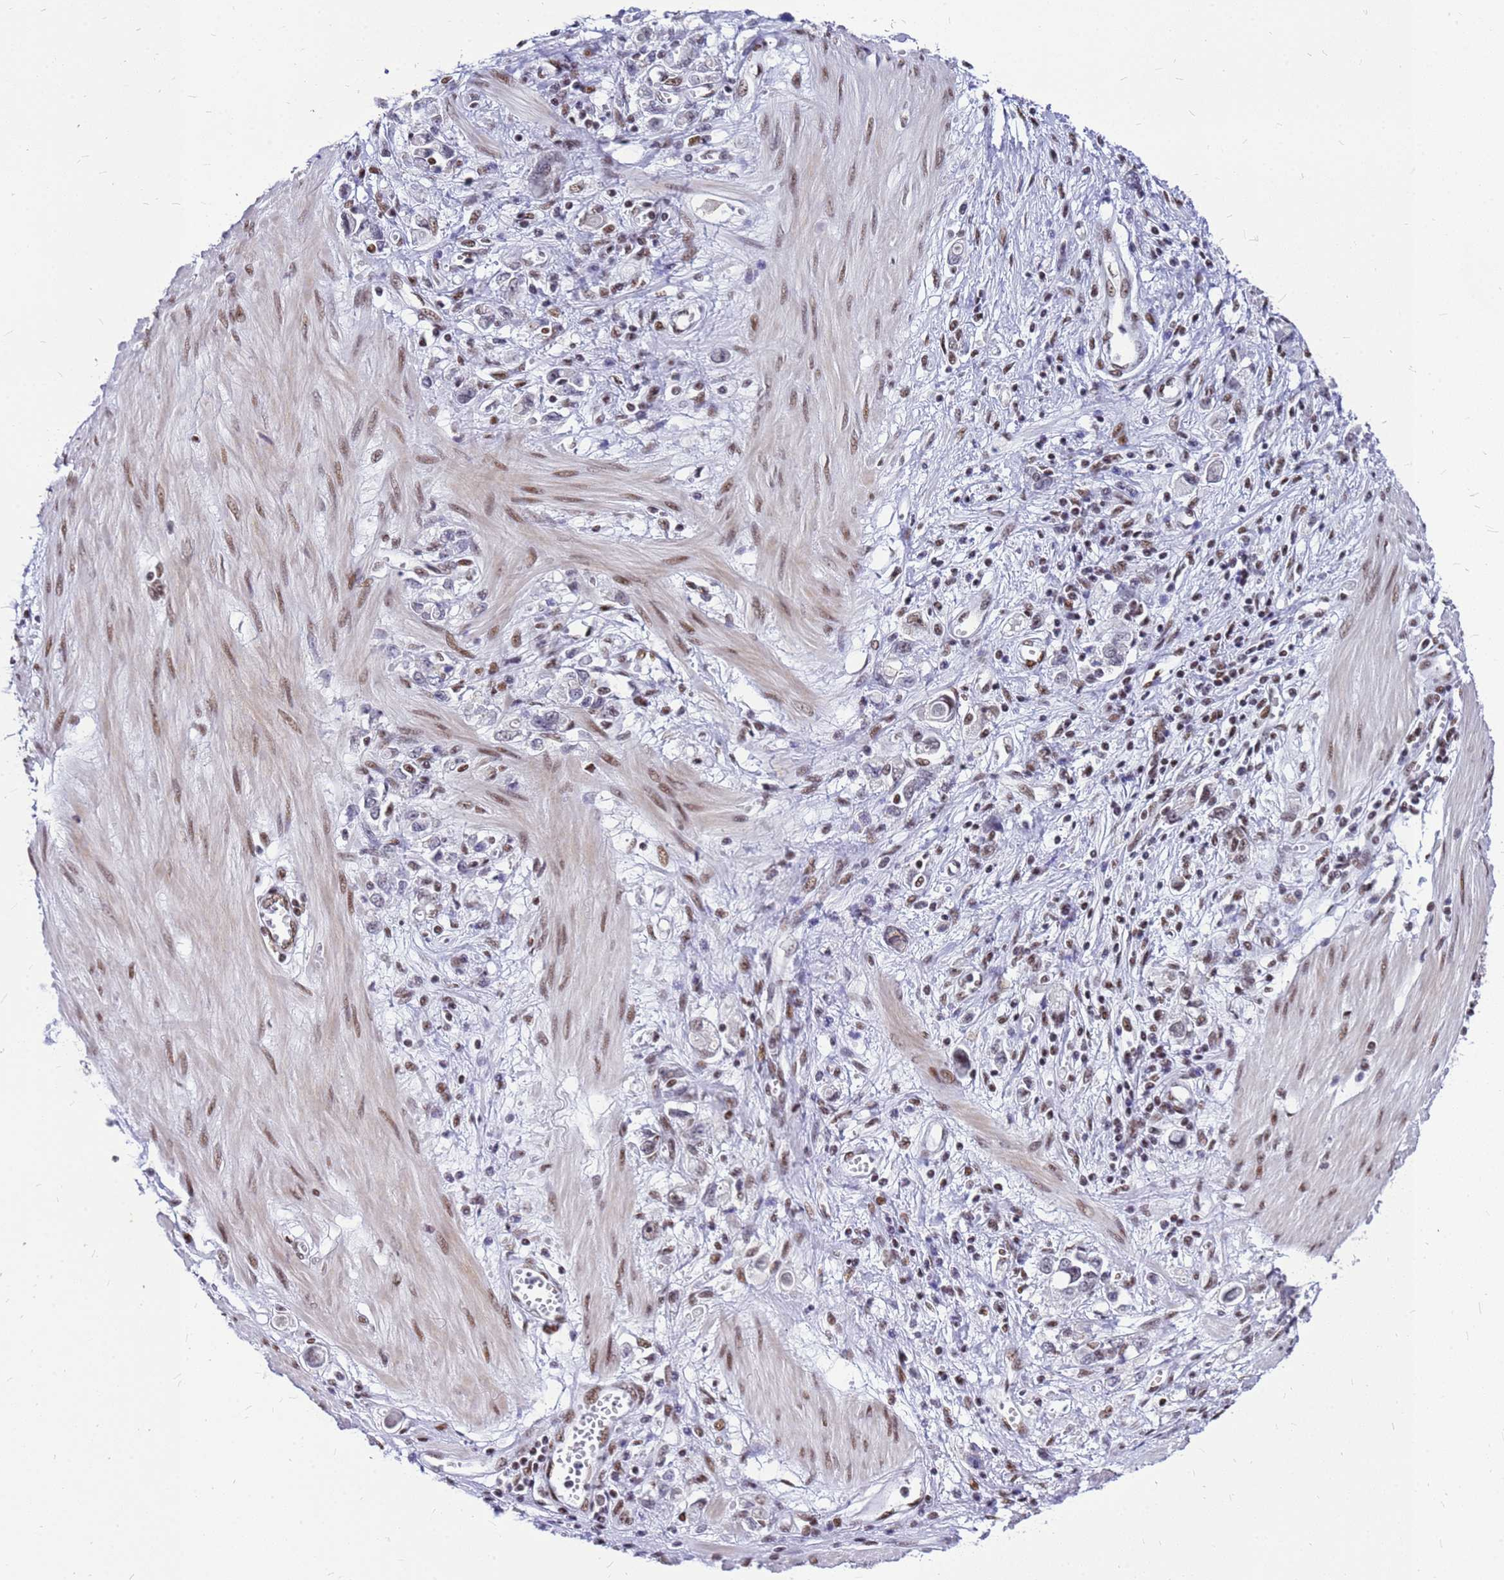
{"staining": {"intensity": "moderate", "quantity": ">75%", "location": "nuclear"}, "tissue": "stomach cancer", "cell_type": "Tumor cells", "image_type": "cancer", "snomed": [{"axis": "morphology", "description": "Adenocarcinoma, NOS"}, {"axis": "topography", "description": "Stomach"}], "caption": "Immunohistochemical staining of stomach cancer (adenocarcinoma) exhibits moderate nuclear protein staining in about >75% of tumor cells.", "gene": "SART3", "patient": {"sex": "female", "age": 76}}